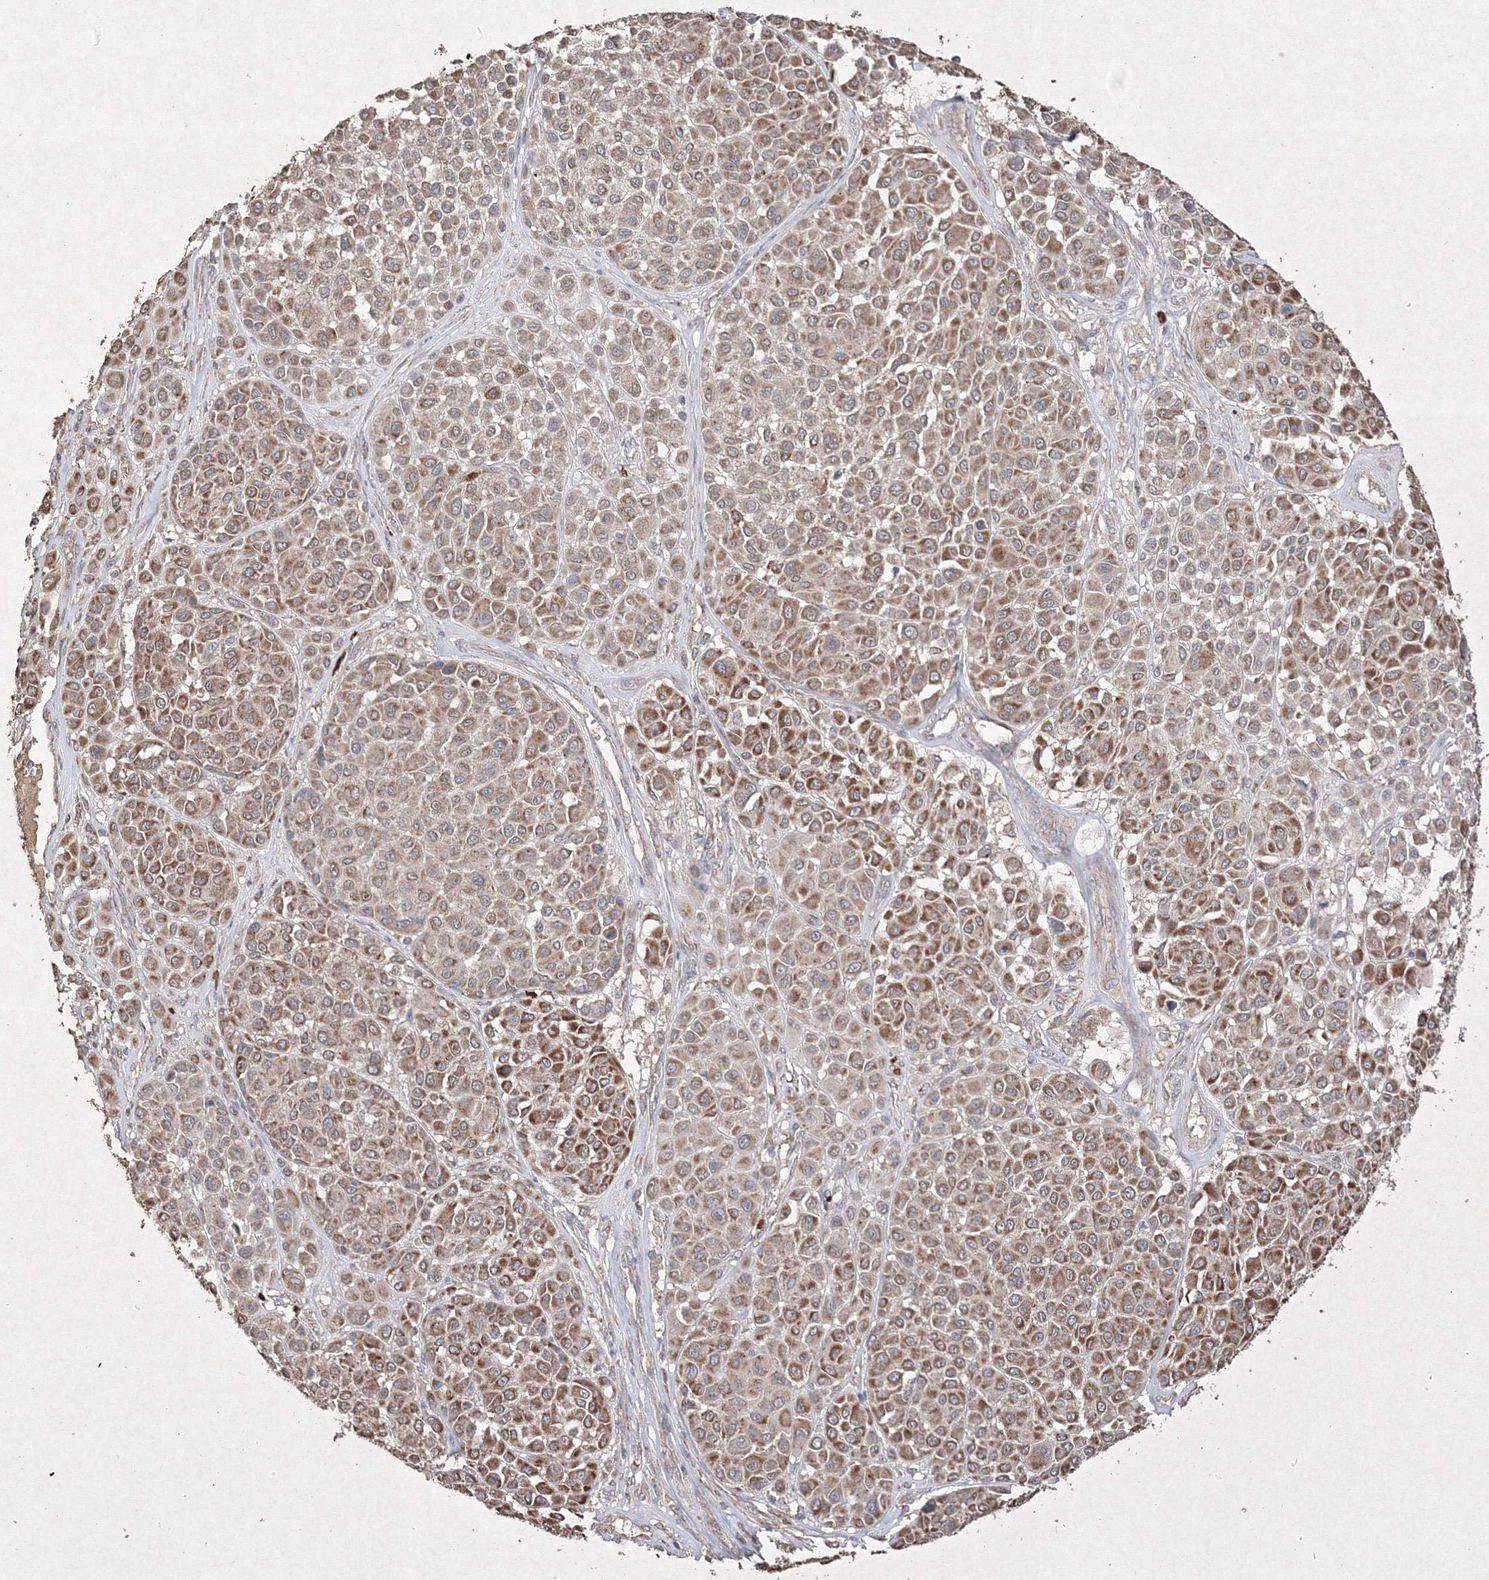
{"staining": {"intensity": "moderate", "quantity": ">75%", "location": "cytoplasmic/membranous"}, "tissue": "melanoma", "cell_type": "Tumor cells", "image_type": "cancer", "snomed": [{"axis": "morphology", "description": "Malignant melanoma, Metastatic site"}, {"axis": "topography", "description": "Soft tissue"}], "caption": "Malignant melanoma (metastatic site) stained with DAB (3,3'-diaminobenzidine) immunohistochemistry demonstrates medium levels of moderate cytoplasmic/membranous staining in approximately >75% of tumor cells.", "gene": "GRSF1", "patient": {"sex": "male", "age": 41}}